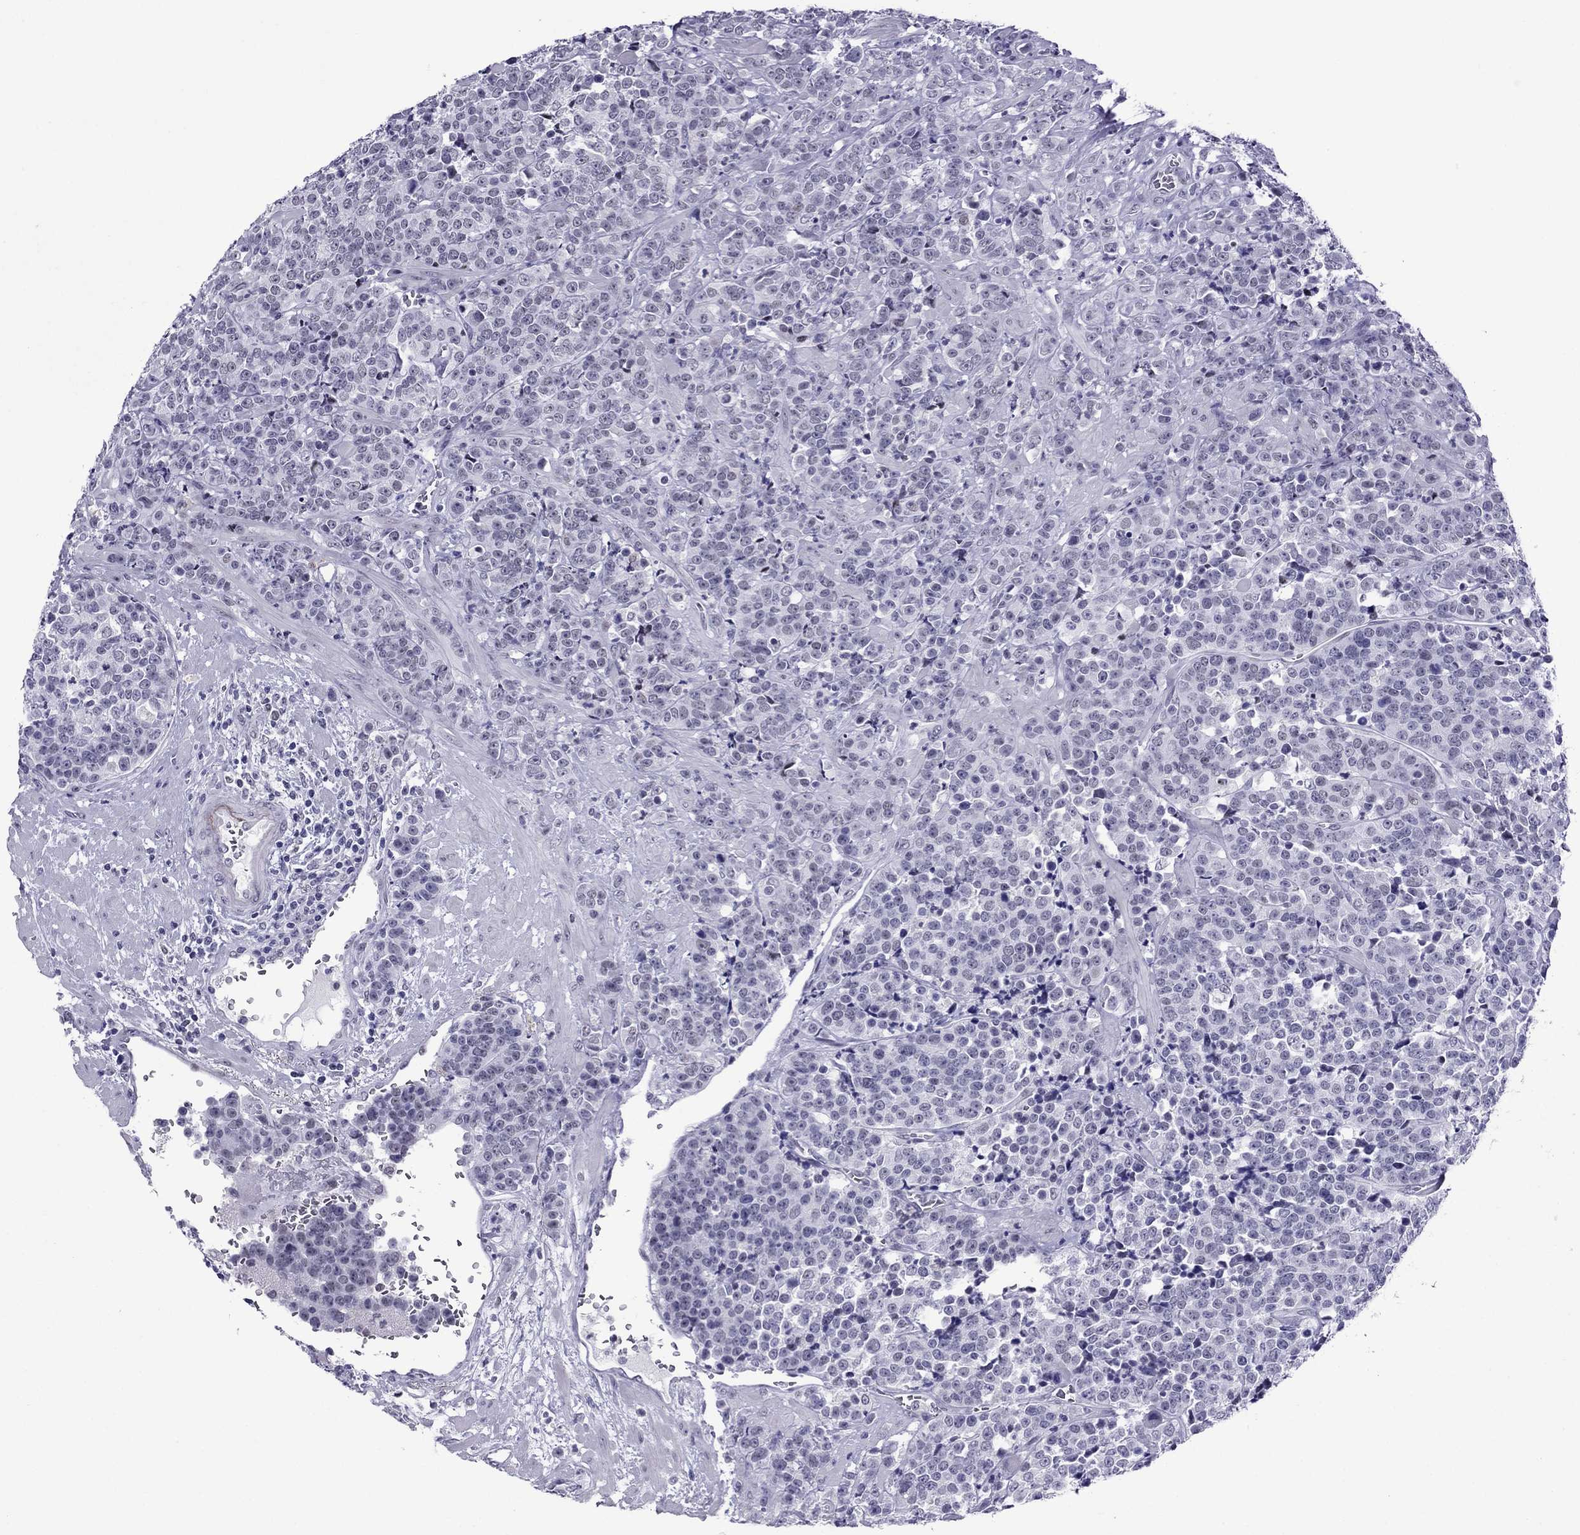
{"staining": {"intensity": "negative", "quantity": "none", "location": "none"}, "tissue": "prostate cancer", "cell_type": "Tumor cells", "image_type": "cancer", "snomed": [{"axis": "morphology", "description": "Adenocarcinoma, NOS"}, {"axis": "topography", "description": "Prostate"}], "caption": "There is no significant positivity in tumor cells of prostate cancer.", "gene": "MYLK3", "patient": {"sex": "male", "age": 67}}